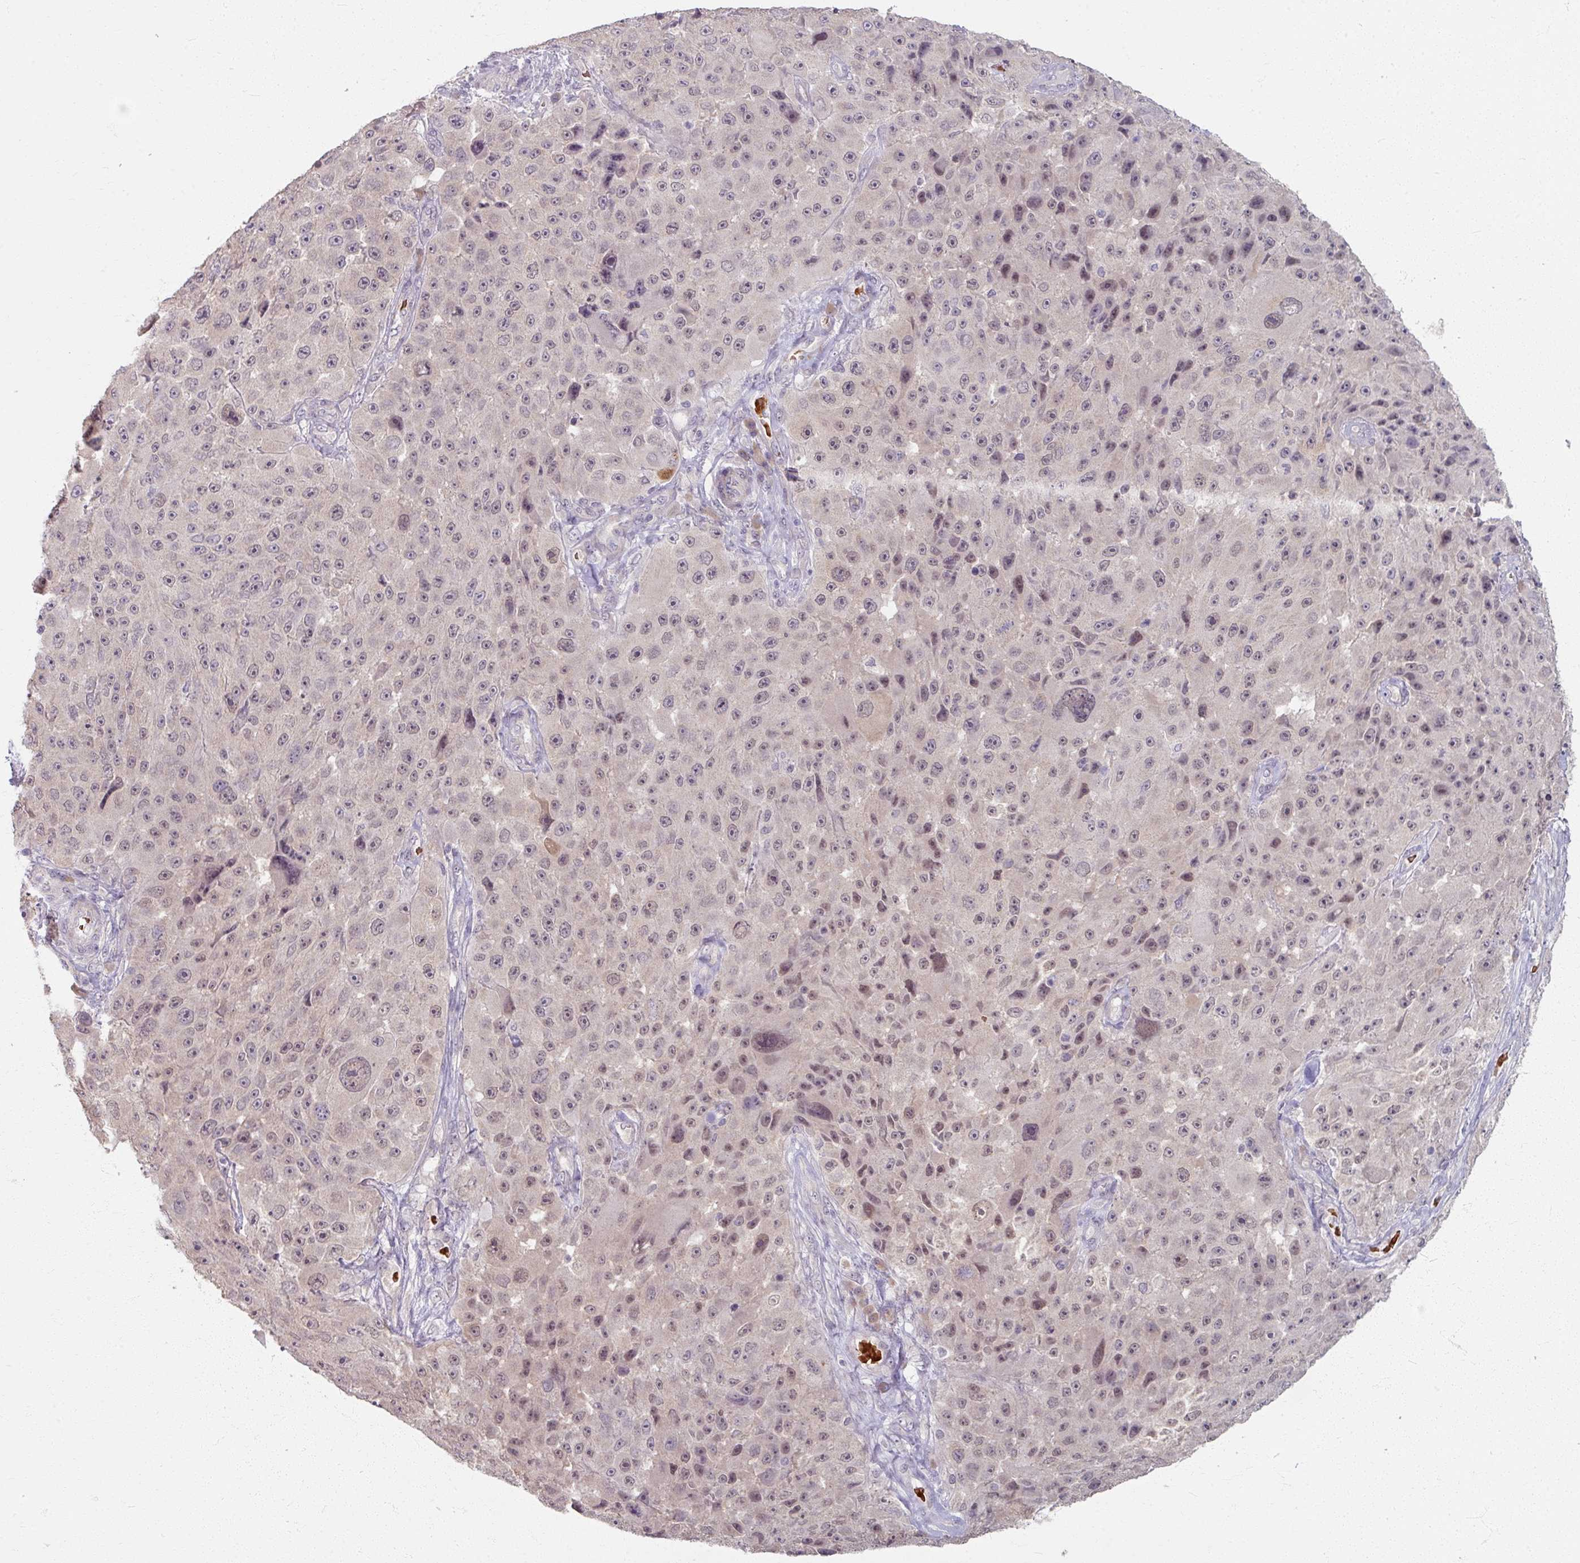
{"staining": {"intensity": "weak", "quantity": ">75%", "location": "nuclear"}, "tissue": "melanoma", "cell_type": "Tumor cells", "image_type": "cancer", "snomed": [{"axis": "morphology", "description": "Malignant melanoma, Metastatic site"}, {"axis": "topography", "description": "Lymph node"}], "caption": "Immunohistochemistry (IHC) (DAB) staining of human melanoma shows weak nuclear protein staining in approximately >75% of tumor cells.", "gene": "KMT5C", "patient": {"sex": "male", "age": 62}}